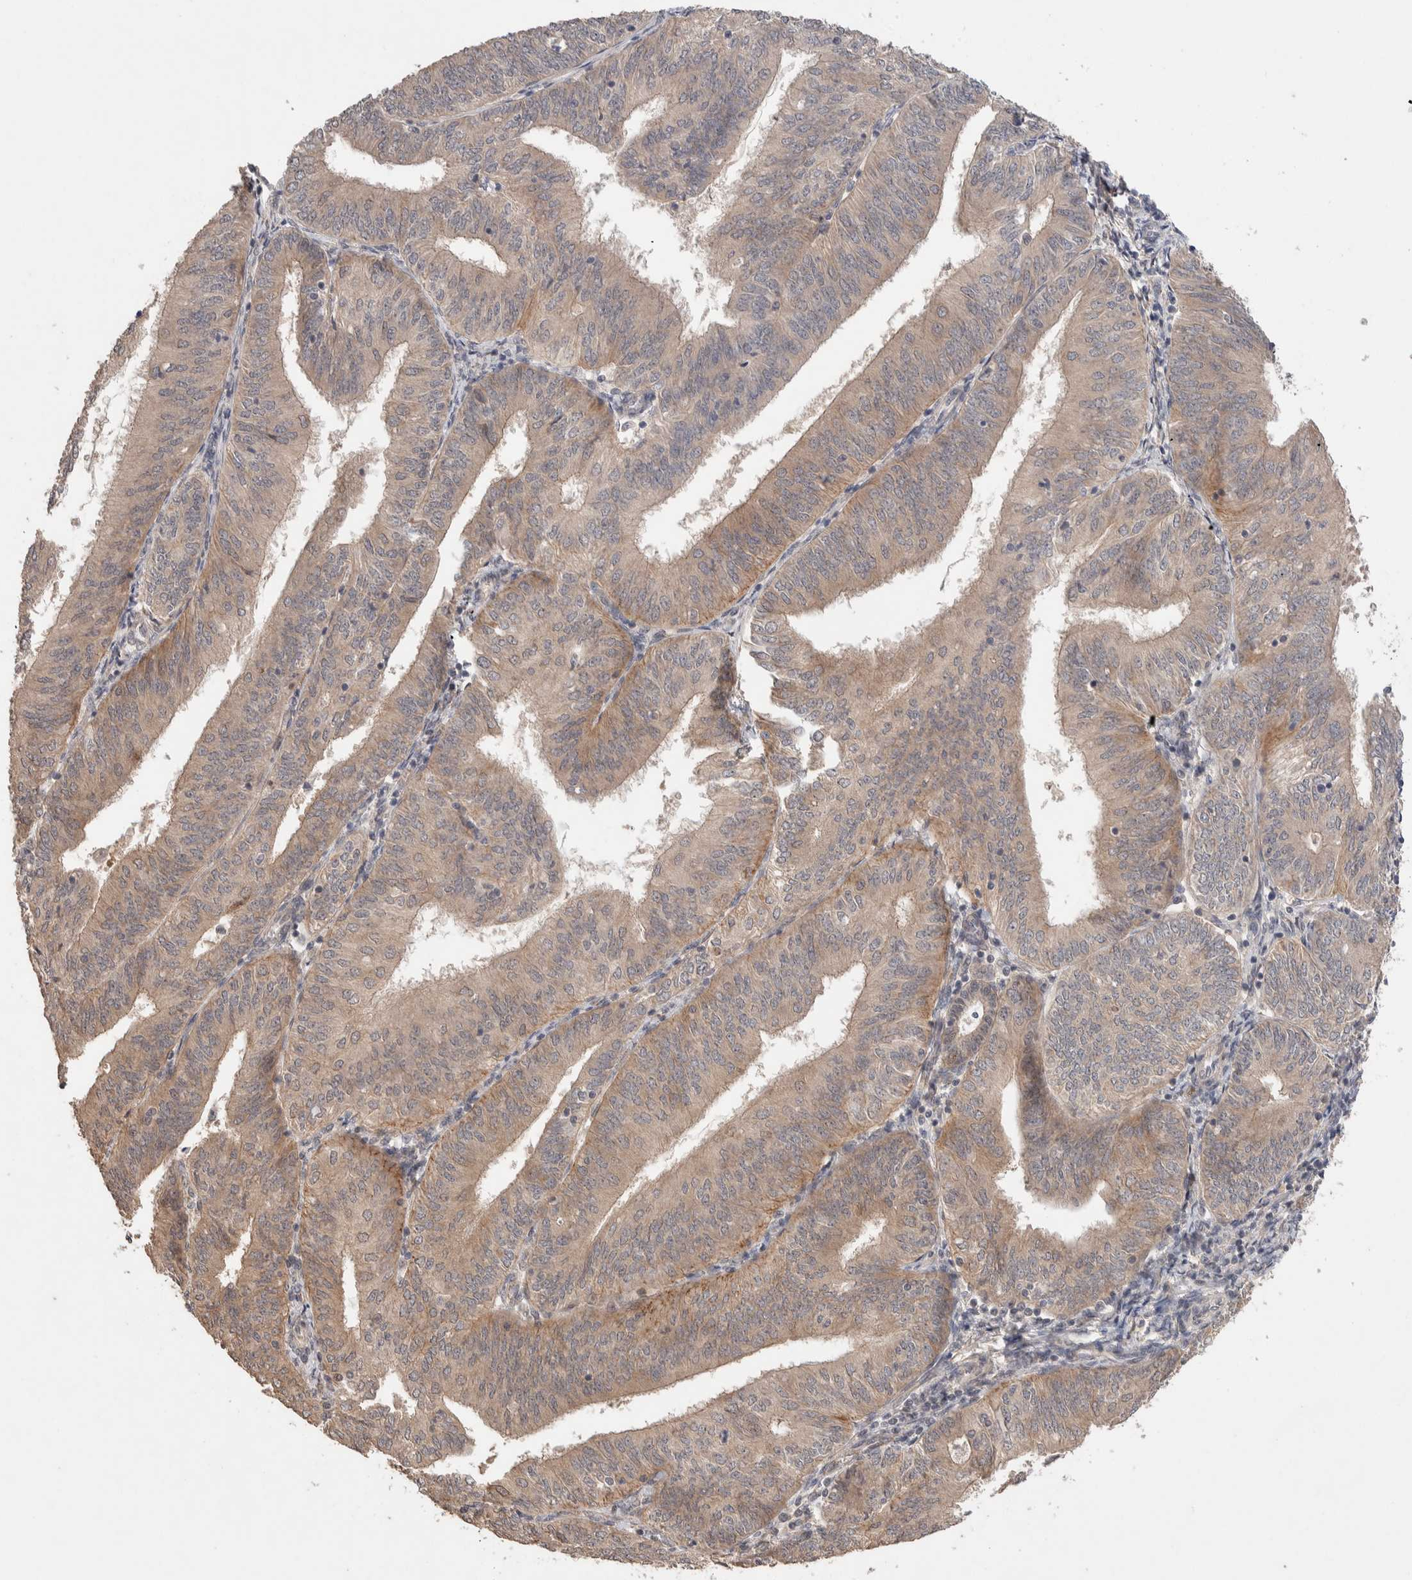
{"staining": {"intensity": "weak", "quantity": ">75%", "location": "cytoplasmic/membranous"}, "tissue": "endometrial cancer", "cell_type": "Tumor cells", "image_type": "cancer", "snomed": [{"axis": "morphology", "description": "Adenocarcinoma, NOS"}, {"axis": "topography", "description": "Endometrium"}], "caption": "A high-resolution image shows immunohistochemistry (IHC) staining of endometrial adenocarcinoma, which shows weak cytoplasmic/membranous expression in approximately >75% of tumor cells.", "gene": "CASK", "patient": {"sex": "female", "age": 58}}